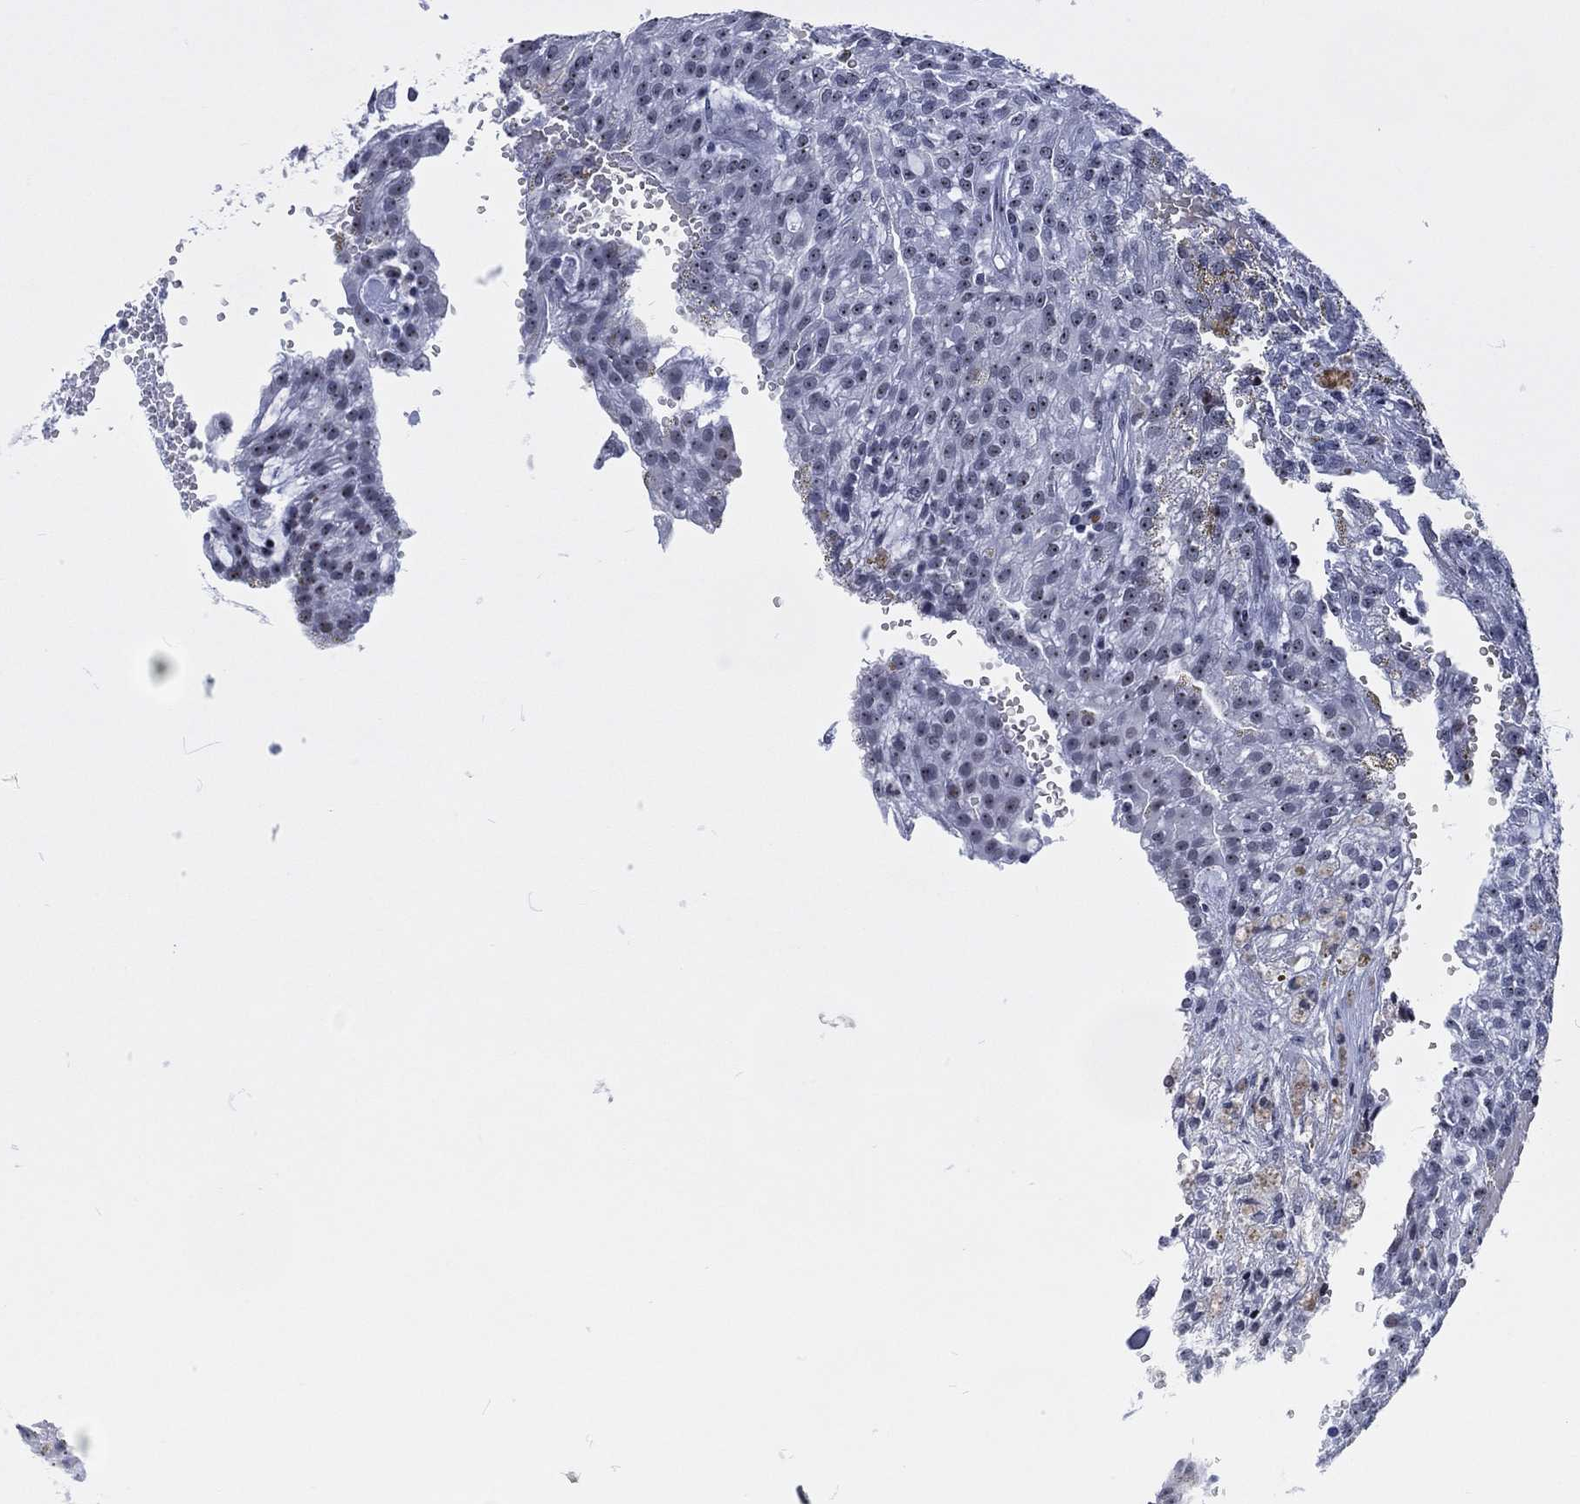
{"staining": {"intensity": "negative", "quantity": "none", "location": "none"}, "tissue": "renal cancer", "cell_type": "Tumor cells", "image_type": "cancer", "snomed": [{"axis": "morphology", "description": "Adenocarcinoma, NOS"}, {"axis": "topography", "description": "Kidney"}], "caption": "This micrograph is of adenocarcinoma (renal) stained with IHC to label a protein in brown with the nuclei are counter-stained blue. There is no staining in tumor cells.", "gene": "MAPK8IP1", "patient": {"sex": "male", "age": 63}}